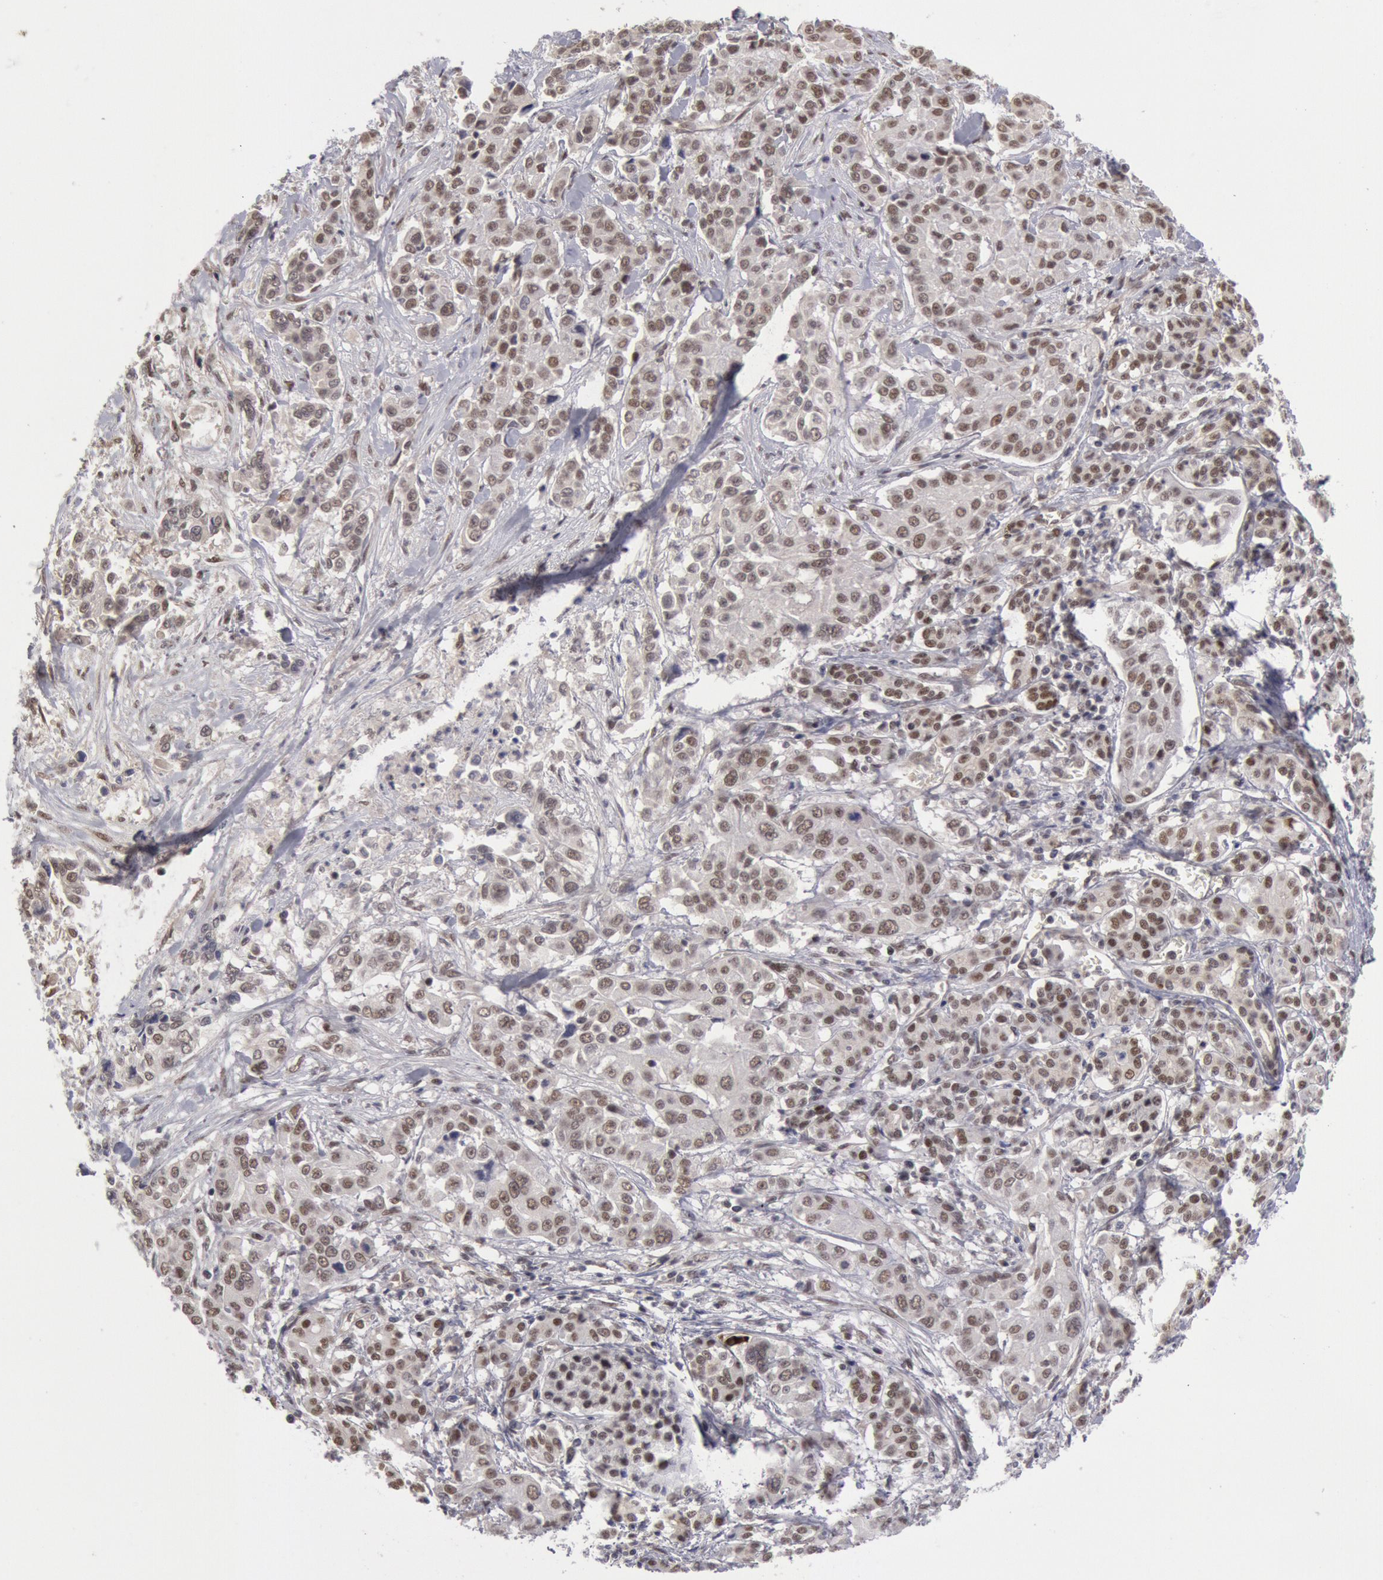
{"staining": {"intensity": "moderate", "quantity": "<25%", "location": "nuclear"}, "tissue": "pancreatic cancer", "cell_type": "Tumor cells", "image_type": "cancer", "snomed": [{"axis": "morphology", "description": "Adenocarcinoma, NOS"}, {"axis": "topography", "description": "Pancreas"}], "caption": "High-magnification brightfield microscopy of pancreatic cancer (adenocarcinoma) stained with DAB (brown) and counterstained with hematoxylin (blue). tumor cells exhibit moderate nuclear staining is appreciated in about<25% of cells.", "gene": "PPP4R3B", "patient": {"sex": "female", "age": 52}}